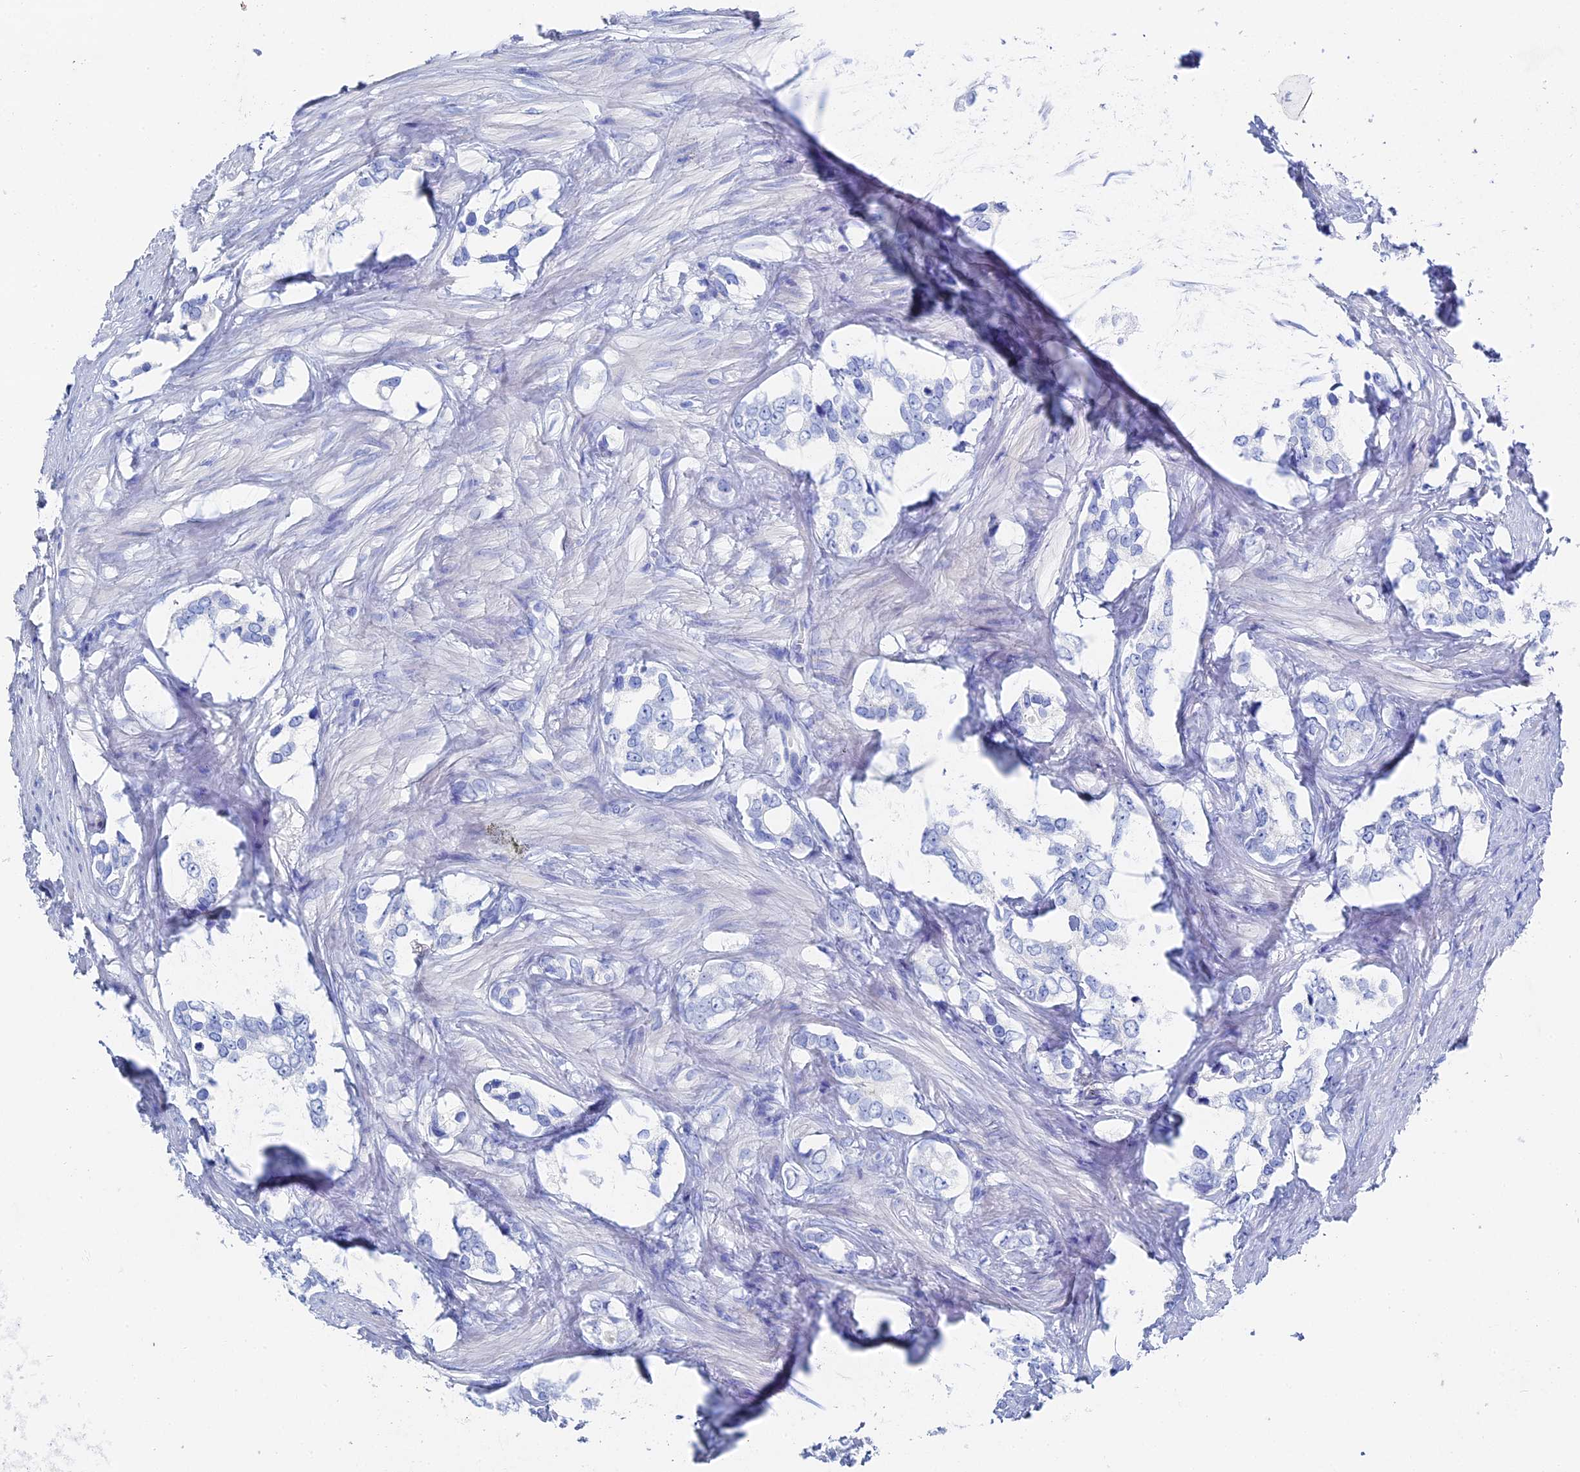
{"staining": {"intensity": "negative", "quantity": "none", "location": "none"}, "tissue": "prostate cancer", "cell_type": "Tumor cells", "image_type": "cancer", "snomed": [{"axis": "morphology", "description": "Adenocarcinoma, High grade"}, {"axis": "topography", "description": "Prostate"}], "caption": "Human prostate cancer stained for a protein using IHC reveals no expression in tumor cells.", "gene": "UNC119", "patient": {"sex": "male", "age": 66}}